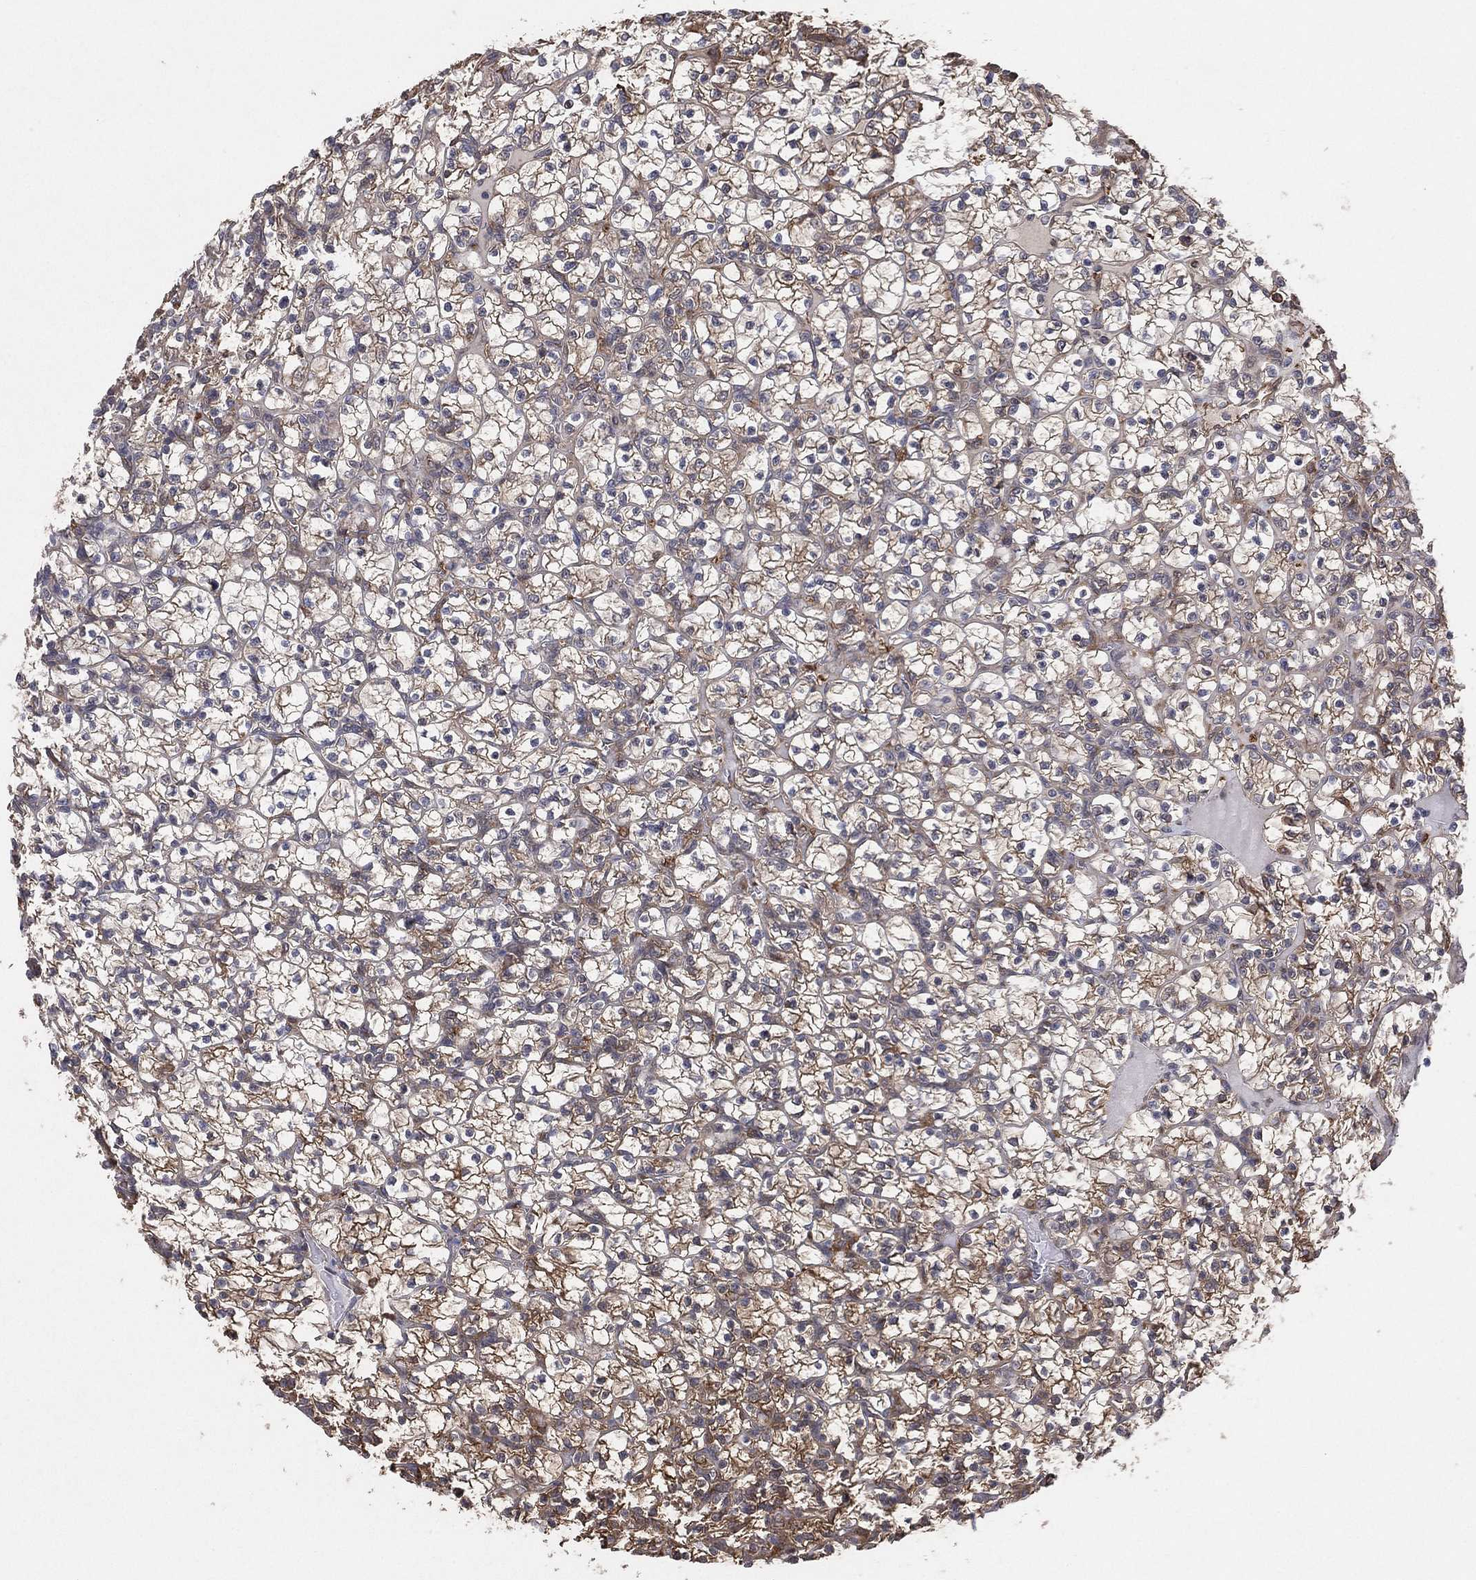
{"staining": {"intensity": "moderate", "quantity": "25%-75%", "location": "cytoplasmic/membranous"}, "tissue": "renal cancer", "cell_type": "Tumor cells", "image_type": "cancer", "snomed": [{"axis": "morphology", "description": "Adenocarcinoma, NOS"}, {"axis": "topography", "description": "Kidney"}], "caption": "Protein staining by IHC shows moderate cytoplasmic/membranous expression in about 25%-75% of tumor cells in renal cancer. Ihc stains the protein of interest in brown and the nuclei are stained blue.", "gene": "PSMG4", "patient": {"sex": "female", "age": 89}}